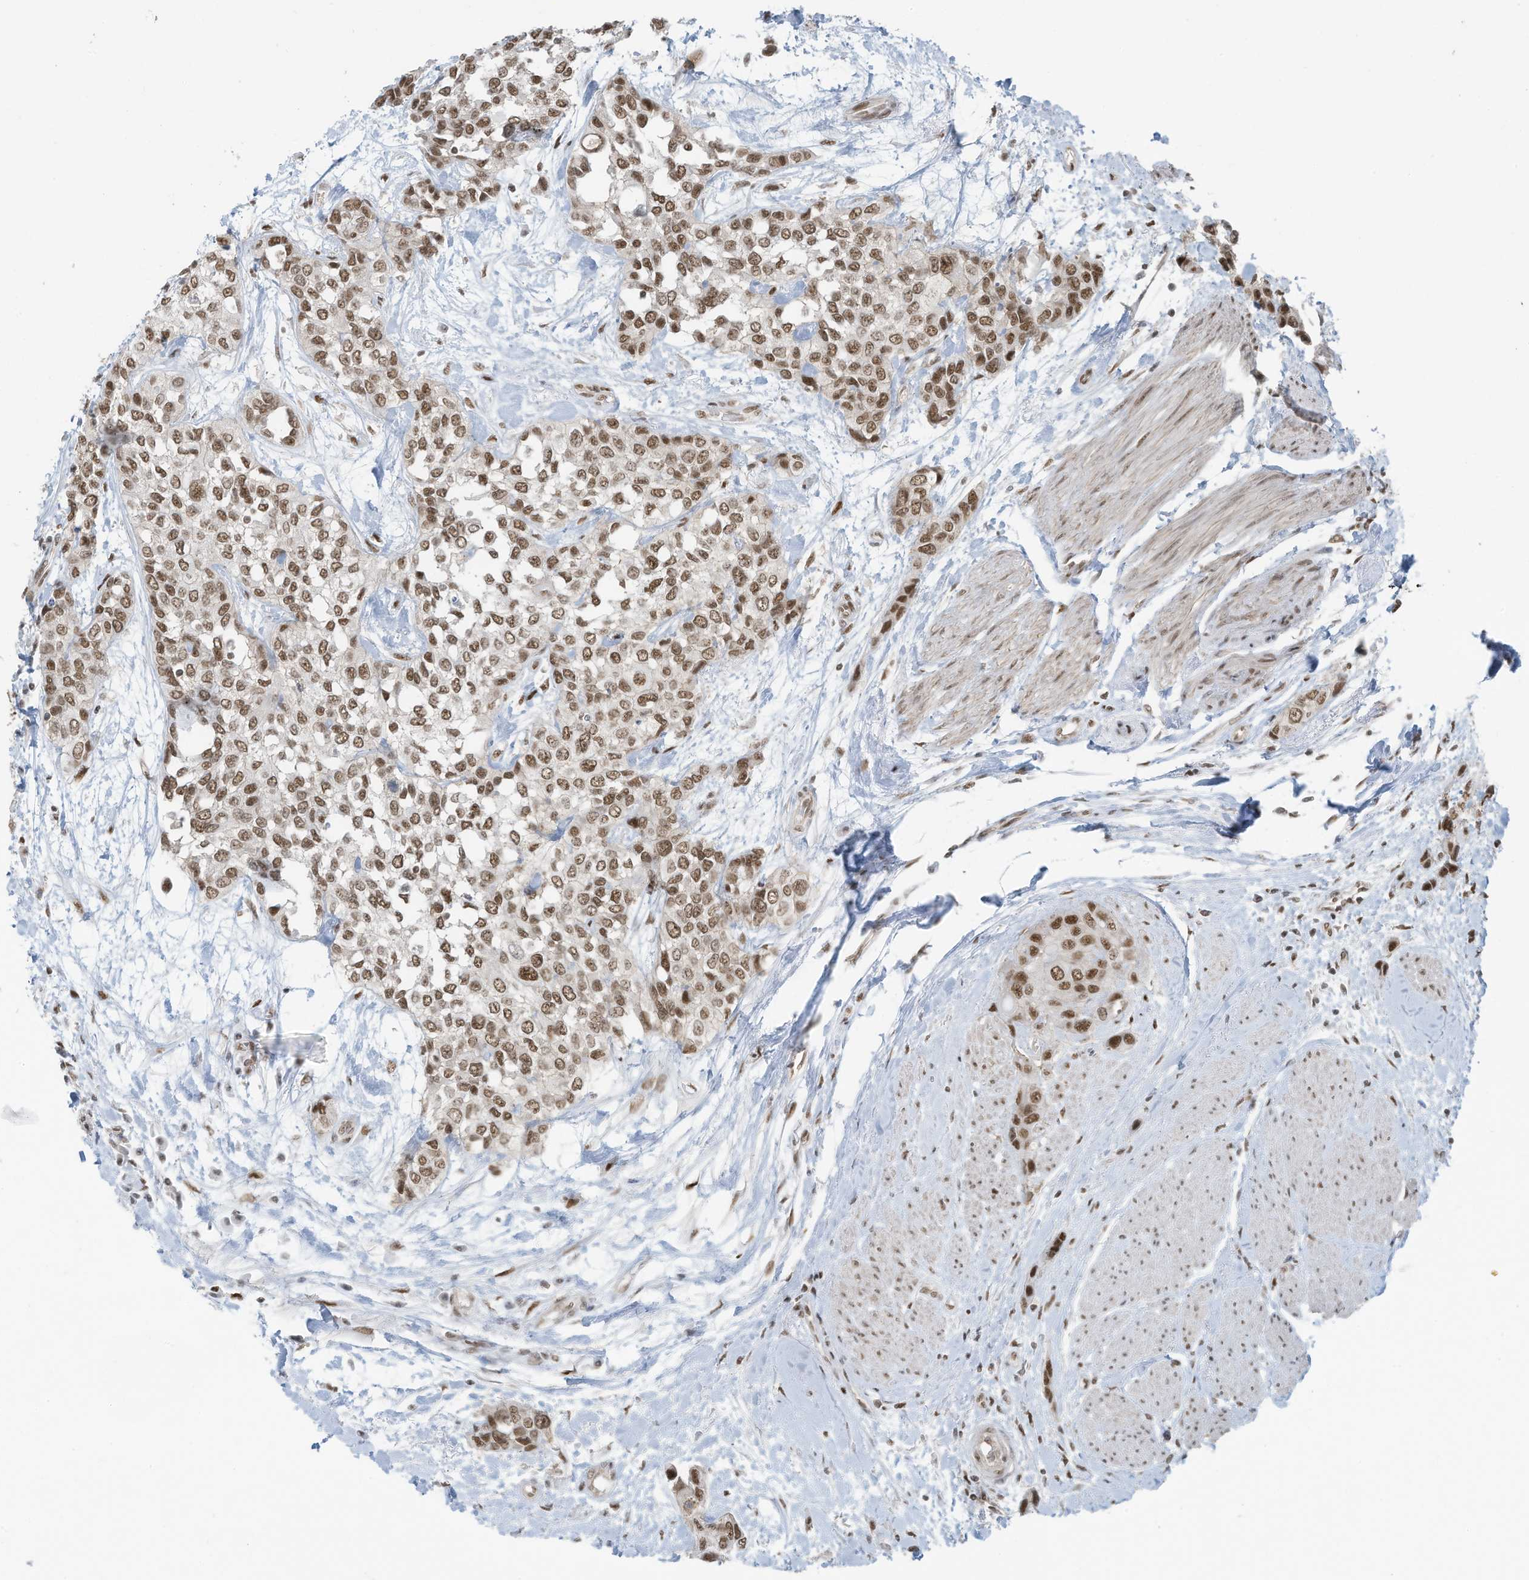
{"staining": {"intensity": "moderate", "quantity": ">75%", "location": "nuclear"}, "tissue": "urothelial cancer", "cell_type": "Tumor cells", "image_type": "cancer", "snomed": [{"axis": "morphology", "description": "Normal tissue, NOS"}, {"axis": "morphology", "description": "Urothelial carcinoma, High grade"}, {"axis": "topography", "description": "Vascular tissue"}, {"axis": "topography", "description": "Urinary bladder"}], "caption": "The photomicrograph reveals a brown stain indicating the presence of a protein in the nuclear of tumor cells in high-grade urothelial carcinoma.", "gene": "DBR1", "patient": {"sex": "female", "age": 56}}